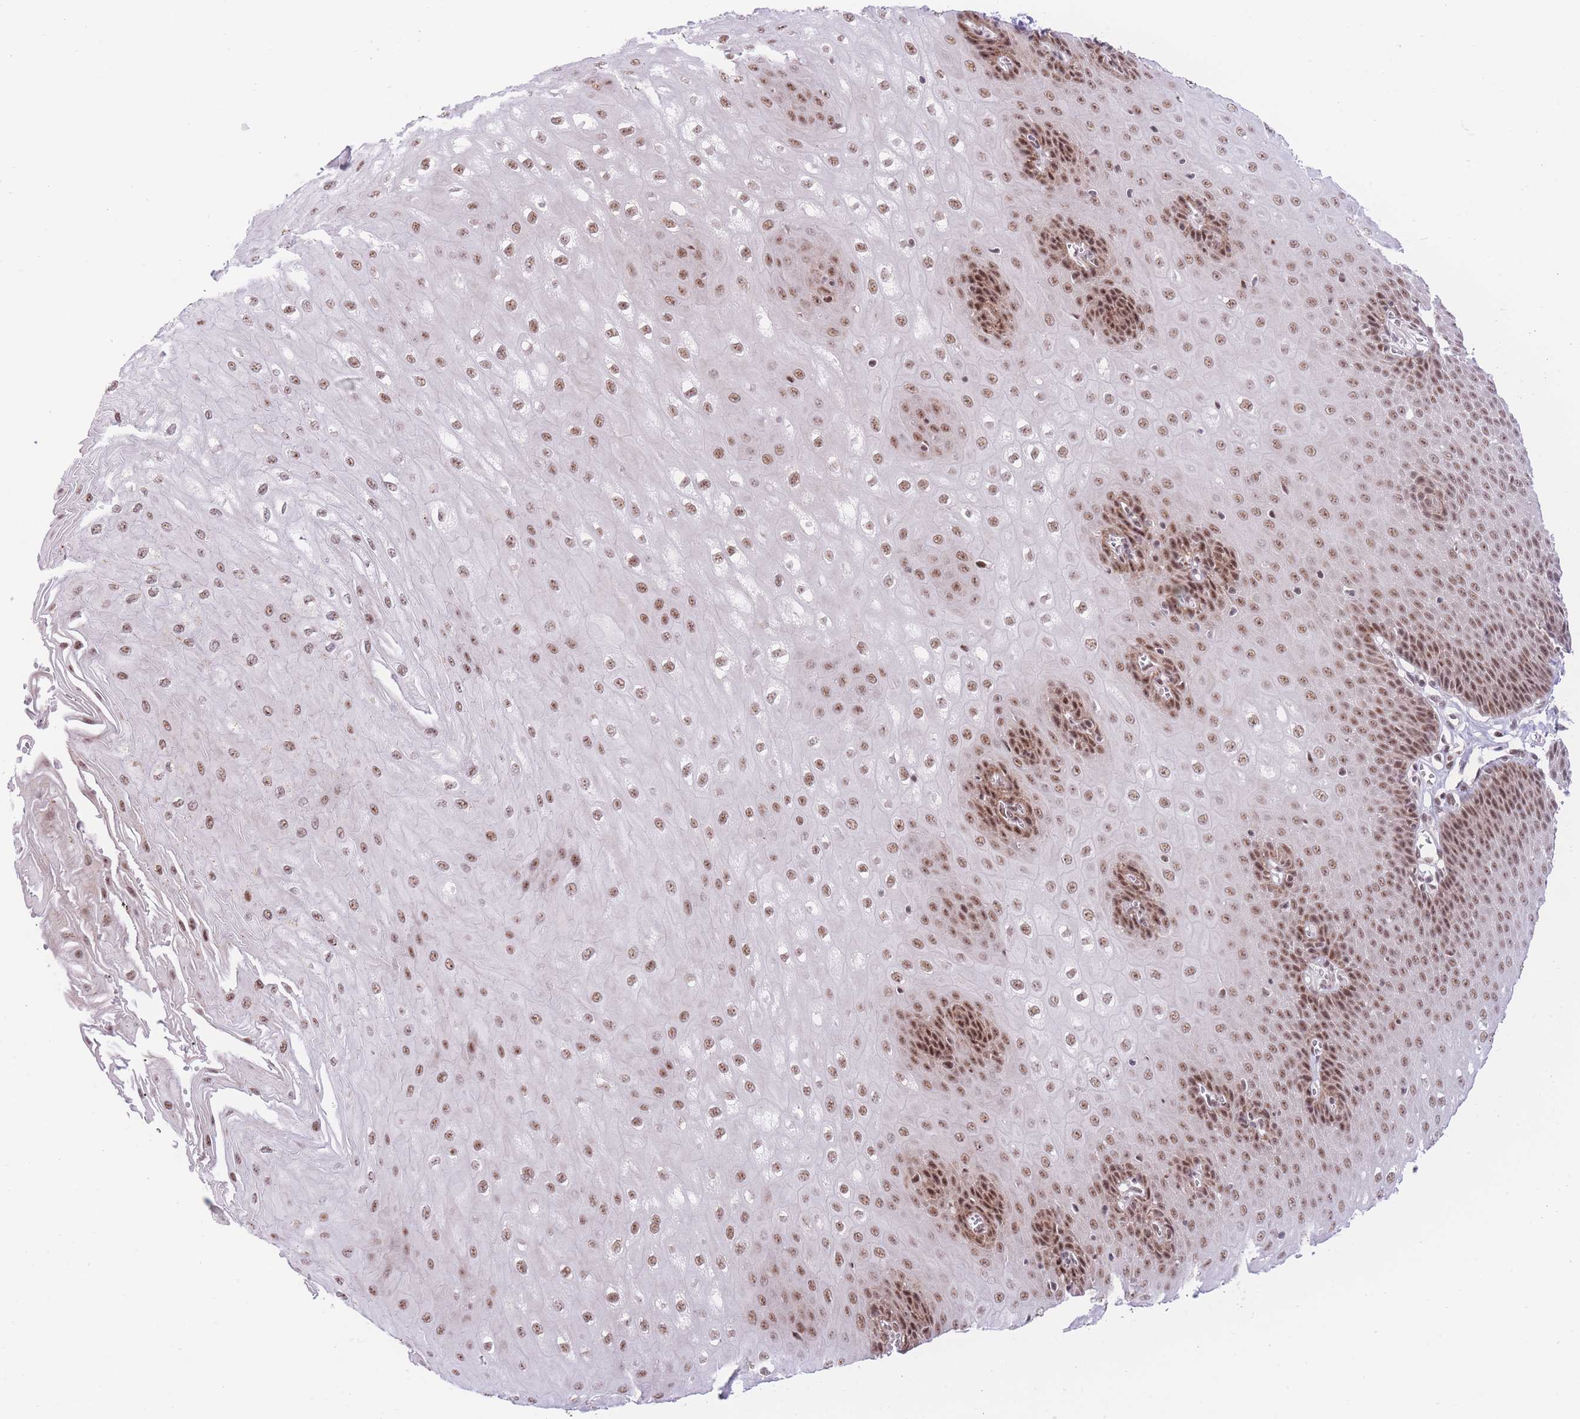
{"staining": {"intensity": "moderate", "quantity": ">75%", "location": "nuclear"}, "tissue": "esophagus", "cell_type": "Squamous epithelial cells", "image_type": "normal", "snomed": [{"axis": "morphology", "description": "Normal tissue, NOS"}, {"axis": "topography", "description": "Esophagus"}], "caption": "Protein staining exhibits moderate nuclear expression in about >75% of squamous epithelial cells in normal esophagus. (DAB (3,3'-diaminobenzidine) IHC, brown staining for protein, blue staining for nuclei).", "gene": "PCIF1", "patient": {"sex": "male", "age": 60}}